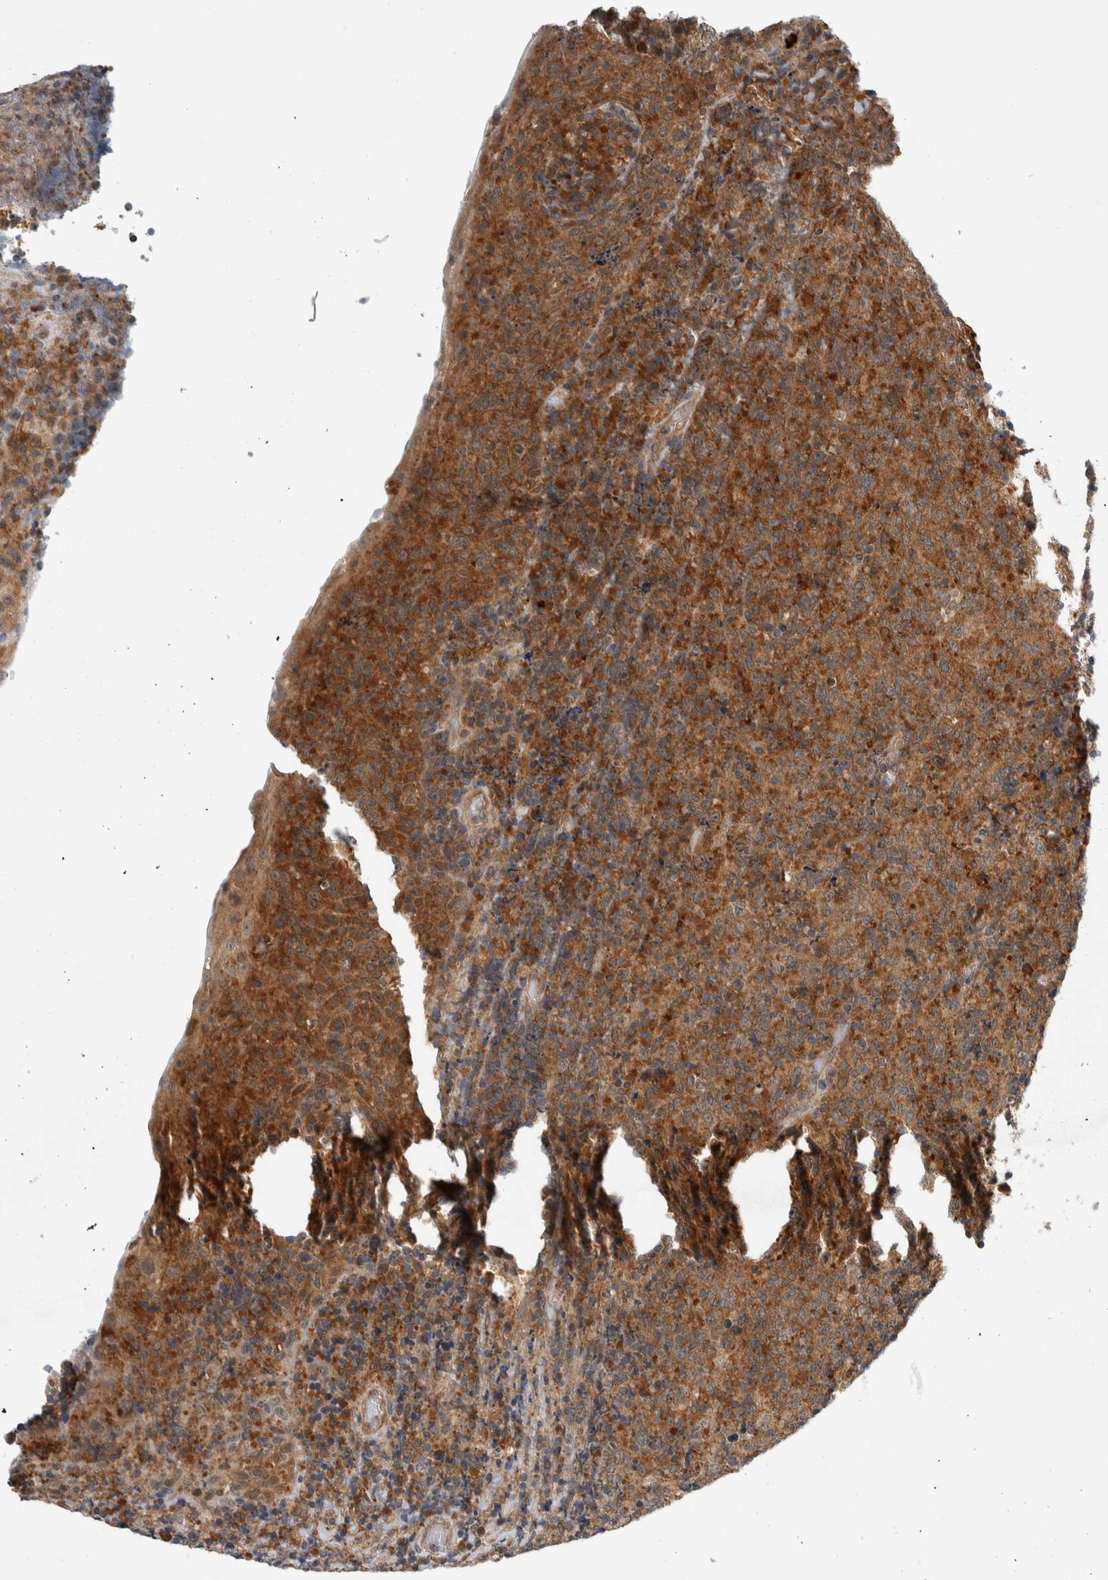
{"staining": {"intensity": "strong", "quantity": ">75%", "location": "cytoplasmic/membranous"}, "tissue": "lymphoma", "cell_type": "Tumor cells", "image_type": "cancer", "snomed": [{"axis": "morphology", "description": "Malignant lymphoma, non-Hodgkin's type, High grade"}, {"axis": "topography", "description": "Tonsil"}], "caption": "Strong cytoplasmic/membranous positivity is seen in about >75% of tumor cells in lymphoma.", "gene": "CCDC43", "patient": {"sex": "female", "age": 36}}